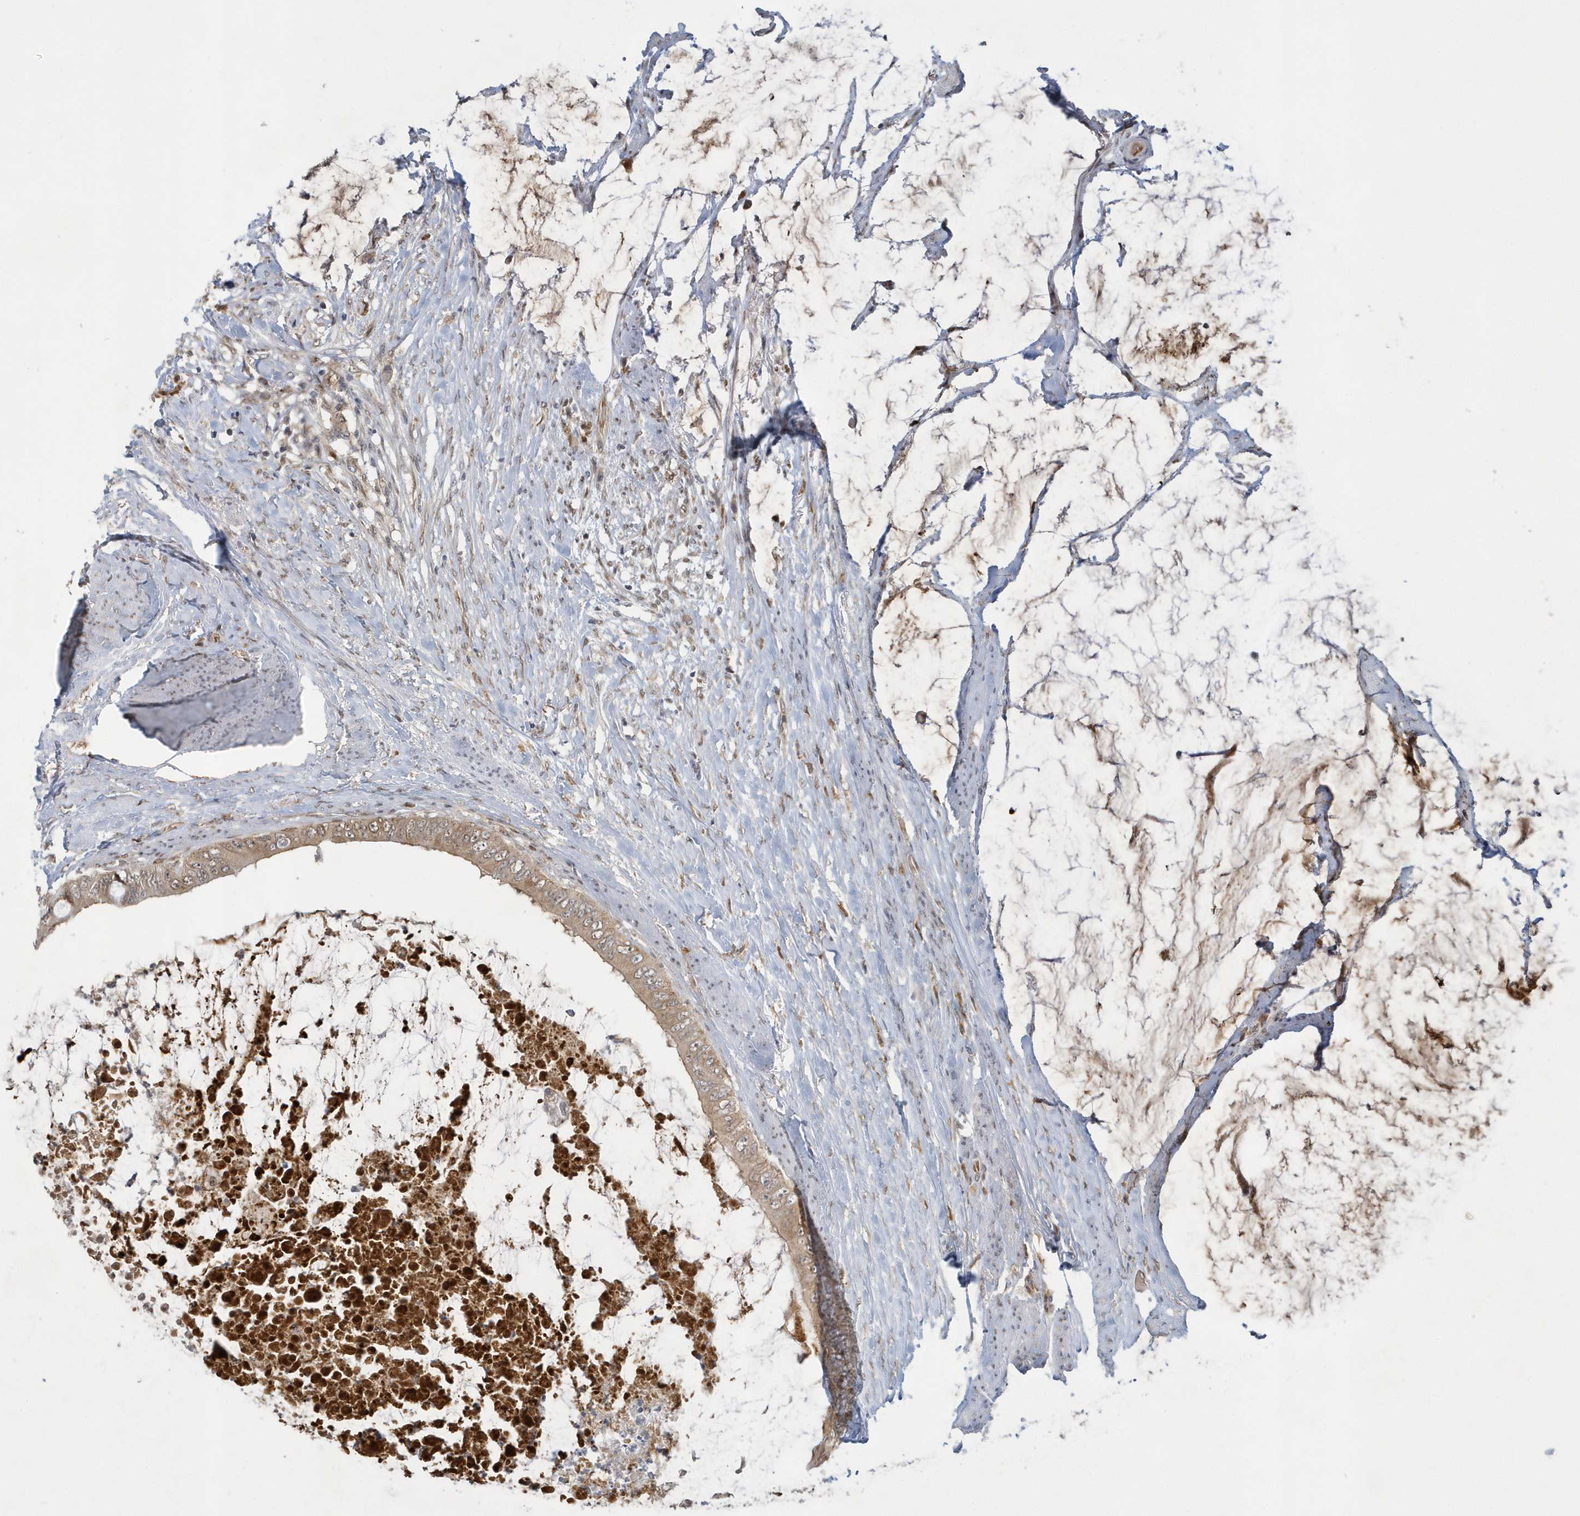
{"staining": {"intensity": "weak", "quantity": ">75%", "location": "cytoplasmic/membranous"}, "tissue": "colorectal cancer", "cell_type": "Tumor cells", "image_type": "cancer", "snomed": [{"axis": "morphology", "description": "Normal tissue, NOS"}, {"axis": "morphology", "description": "Adenocarcinoma, NOS"}, {"axis": "topography", "description": "Rectum"}, {"axis": "topography", "description": "Peripheral nerve tissue"}], "caption": "An immunohistochemistry (IHC) image of neoplastic tissue is shown. Protein staining in brown labels weak cytoplasmic/membranous positivity in colorectal cancer (adenocarcinoma) within tumor cells.", "gene": "ATG4A", "patient": {"sex": "female", "age": 77}}